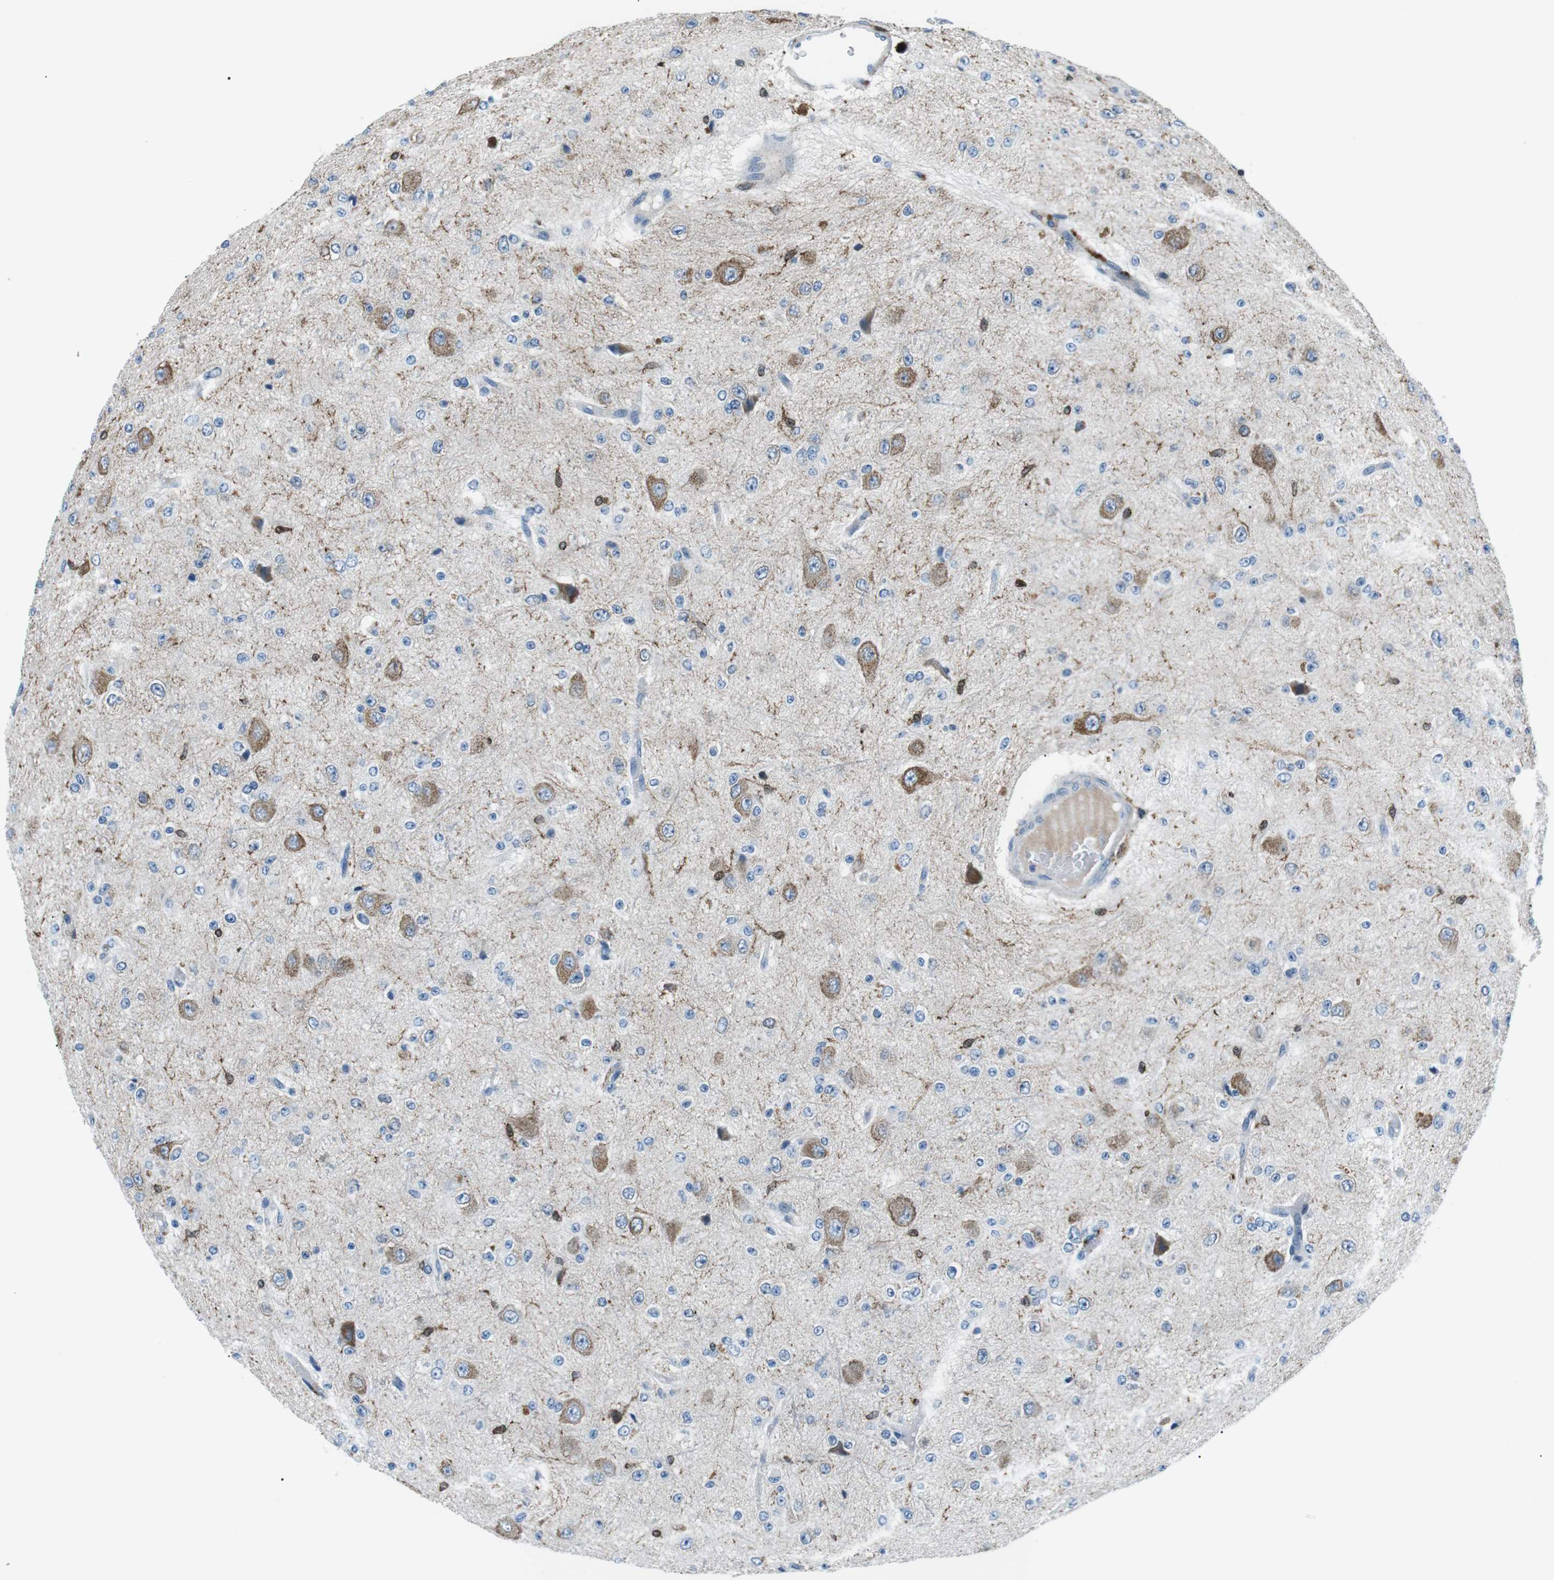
{"staining": {"intensity": "moderate", "quantity": ">75%", "location": "cytoplasmic/membranous"}, "tissue": "glioma", "cell_type": "Tumor cells", "image_type": "cancer", "snomed": [{"axis": "morphology", "description": "Glioma, malignant, High grade"}, {"axis": "topography", "description": "pancreas cauda"}], "caption": "Immunohistochemistry (DAB) staining of human malignant glioma (high-grade) displays moderate cytoplasmic/membranous protein positivity in about >75% of tumor cells. (DAB (3,3'-diaminobenzidine) = brown stain, brightfield microscopy at high magnification).", "gene": "BLNK", "patient": {"sex": "male", "age": 60}}